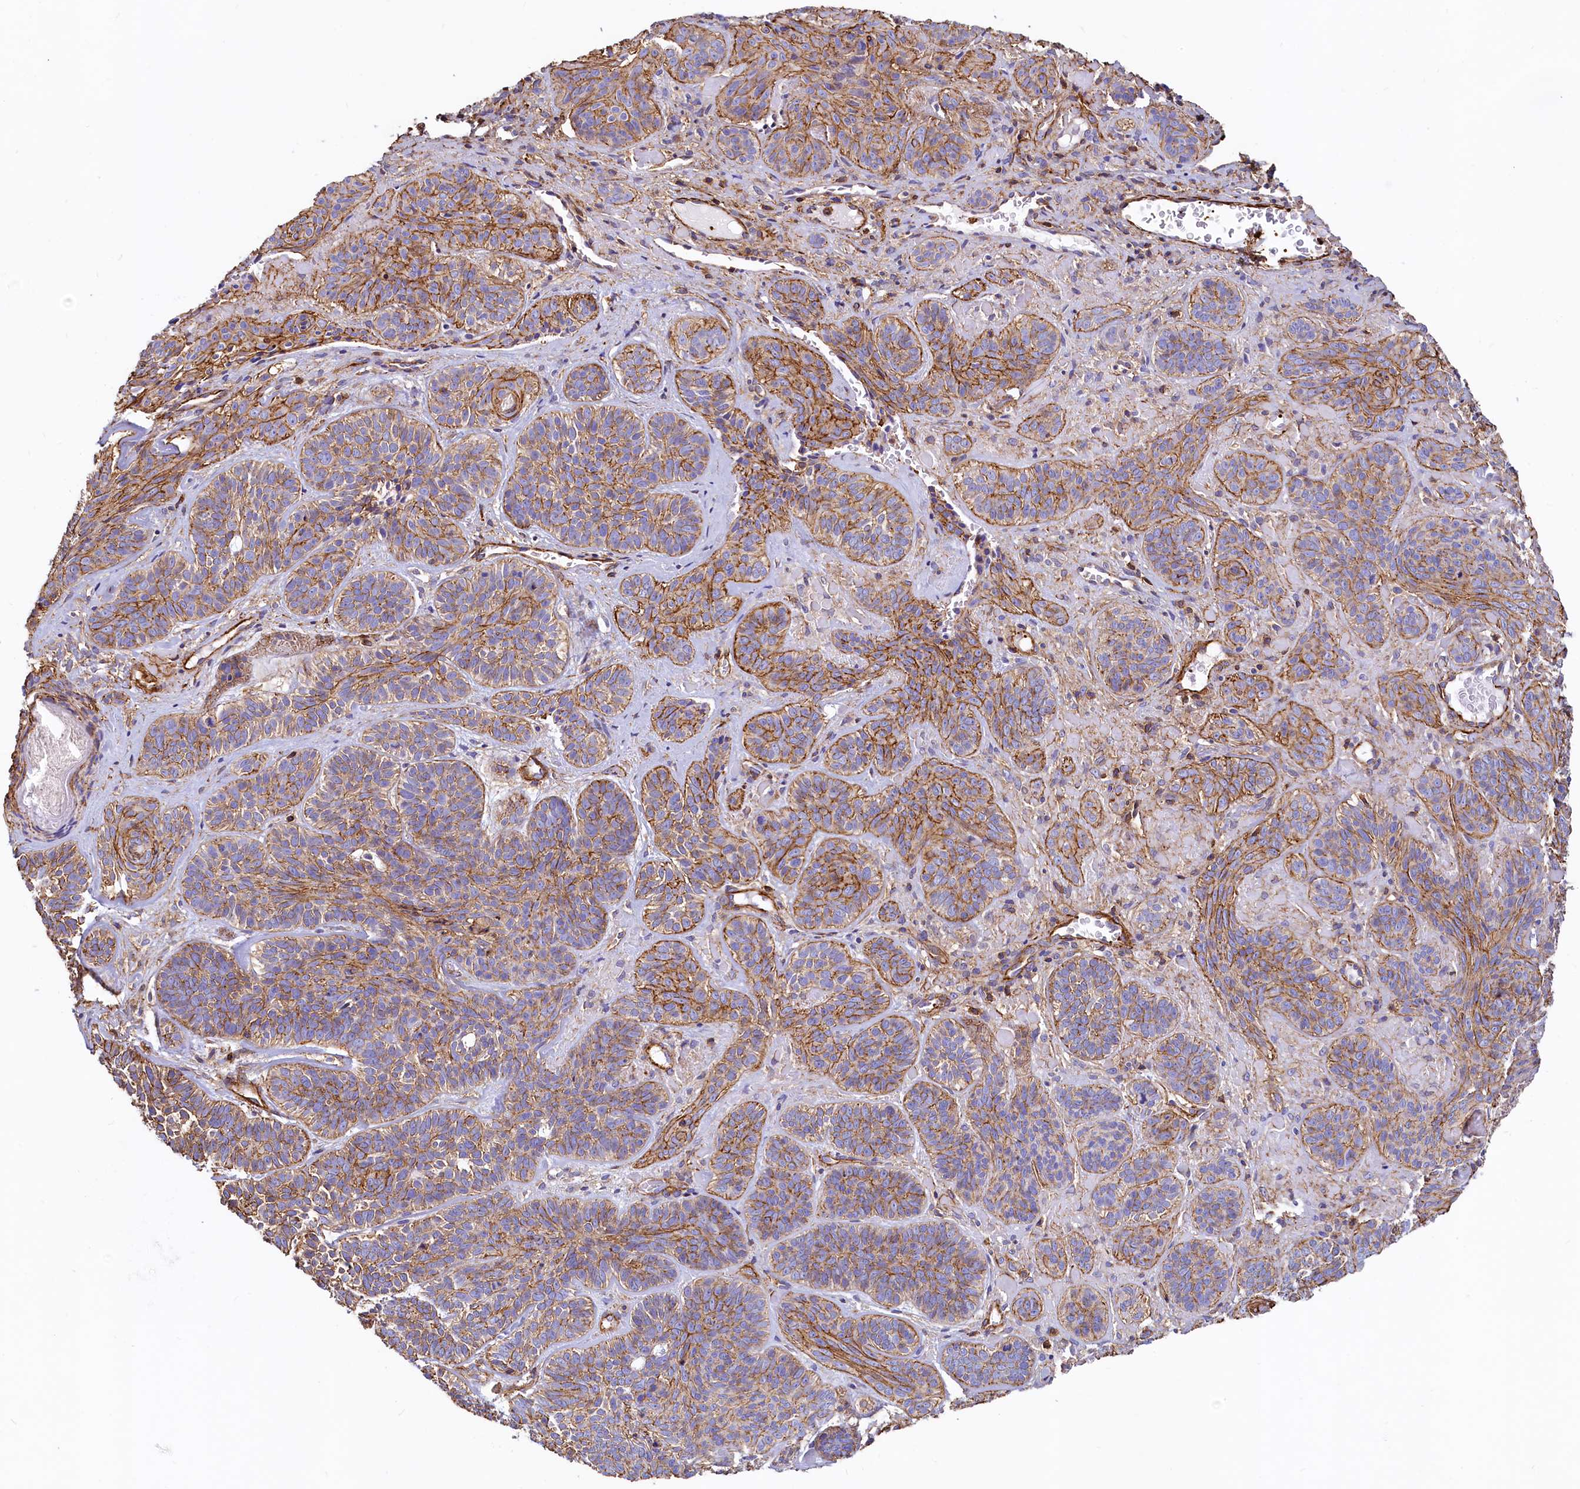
{"staining": {"intensity": "strong", "quantity": "25%-75%", "location": "cytoplasmic/membranous"}, "tissue": "skin cancer", "cell_type": "Tumor cells", "image_type": "cancer", "snomed": [{"axis": "morphology", "description": "Basal cell carcinoma"}, {"axis": "topography", "description": "Skin"}], "caption": "A high-resolution micrograph shows immunohistochemistry staining of skin basal cell carcinoma, which demonstrates strong cytoplasmic/membranous positivity in approximately 25%-75% of tumor cells. The staining was performed using DAB (3,3'-diaminobenzidine), with brown indicating positive protein expression. Nuclei are stained blue with hematoxylin.", "gene": "THBS1", "patient": {"sex": "male", "age": 85}}